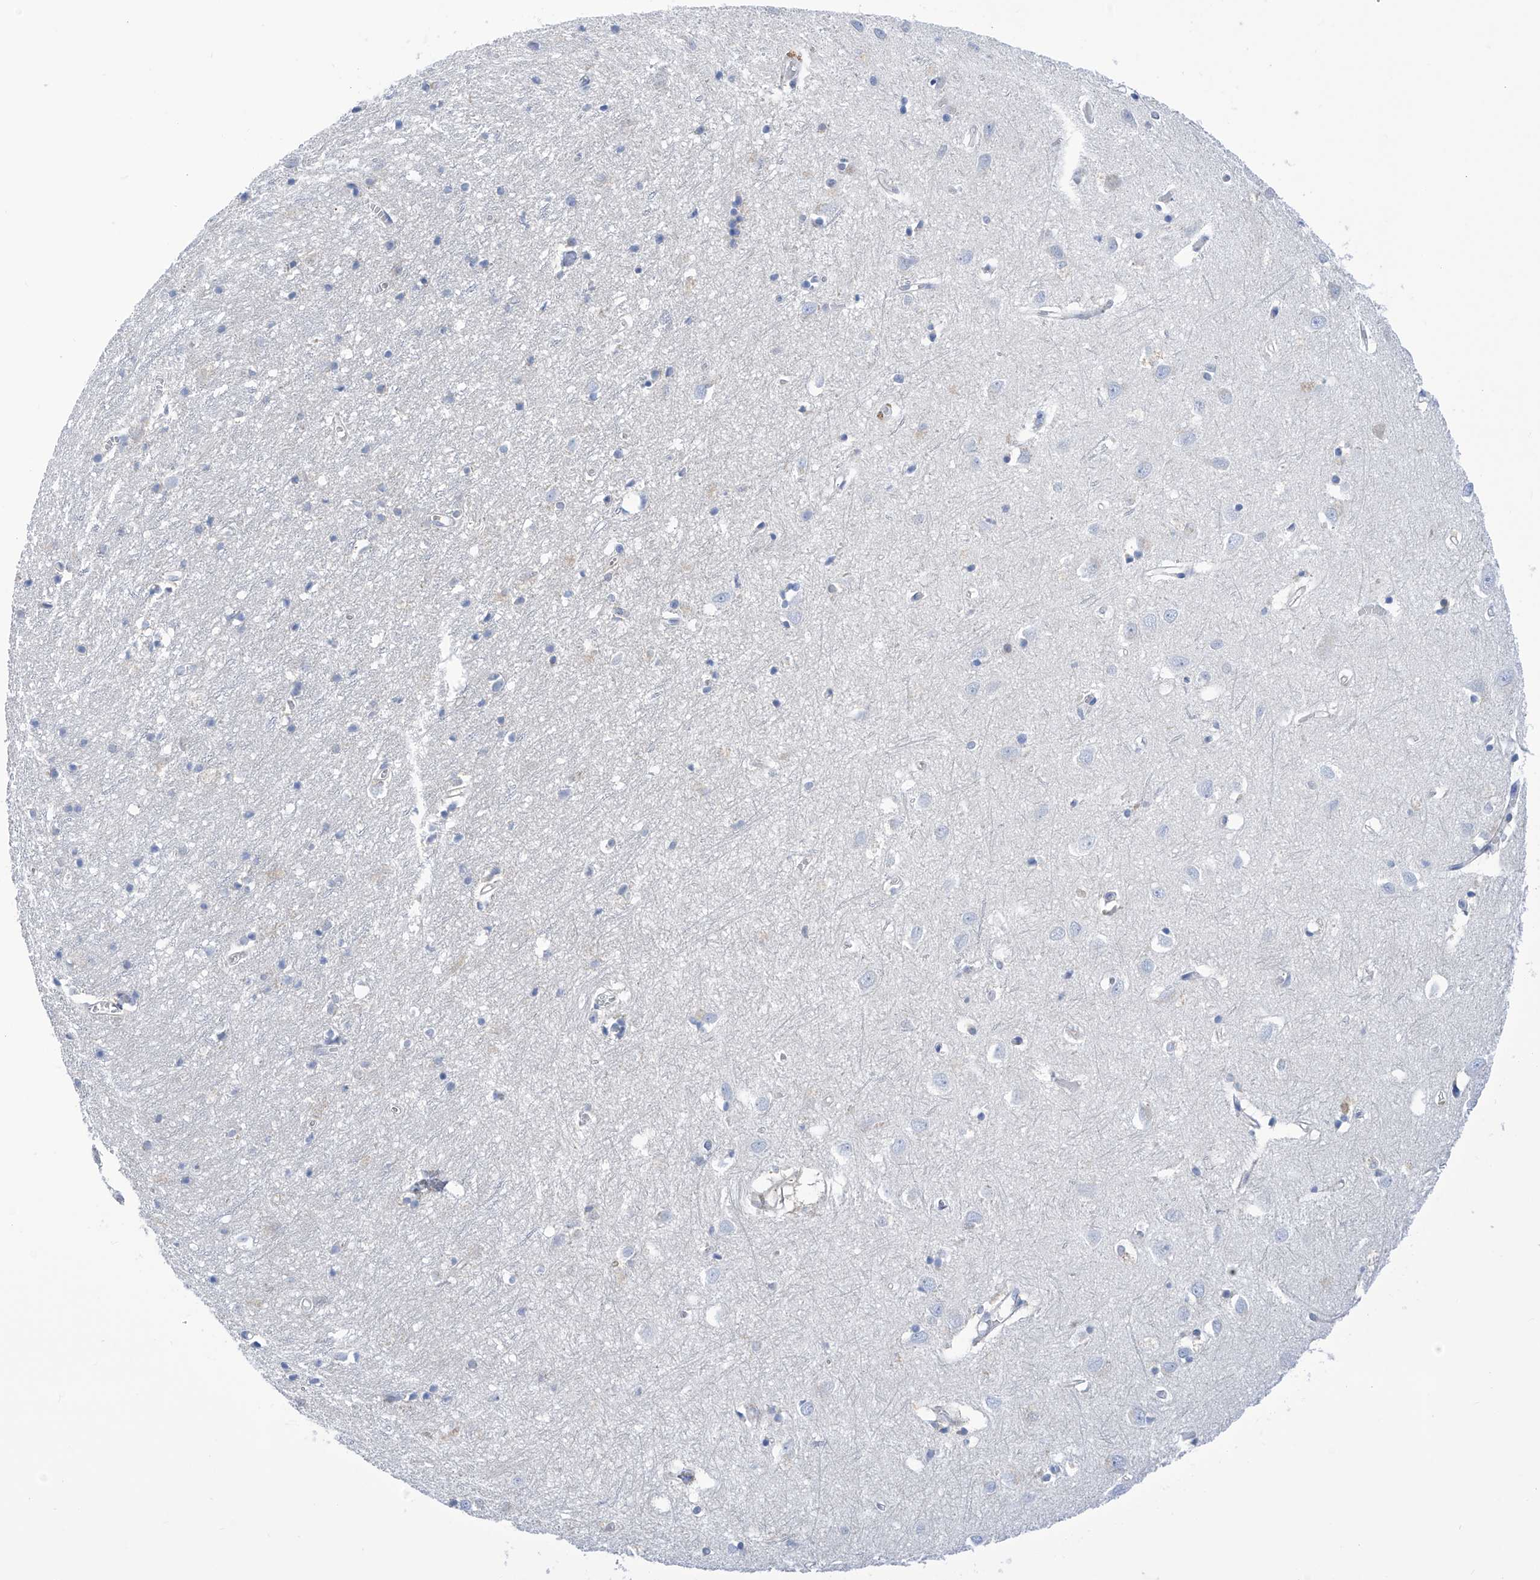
{"staining": {"intensity": "negative", "quantity": "none", "location": "none"}, "tissue": "cerebral cortex", "cell_type": "Endothelial cells", "image_type": "normal", "snomed": [{"axis": "morphology", "description": "Normal tissue, NOS"}, {"axis": "topography", "description": "Cerebral cortex"}], "caption": "This is an immunohistochemistry (IHC) image of benign cerebral cortex. There is no positivity in endothelial cells.", "gene": "PGM3", "patient": {"sex": "female", "age": 64}}